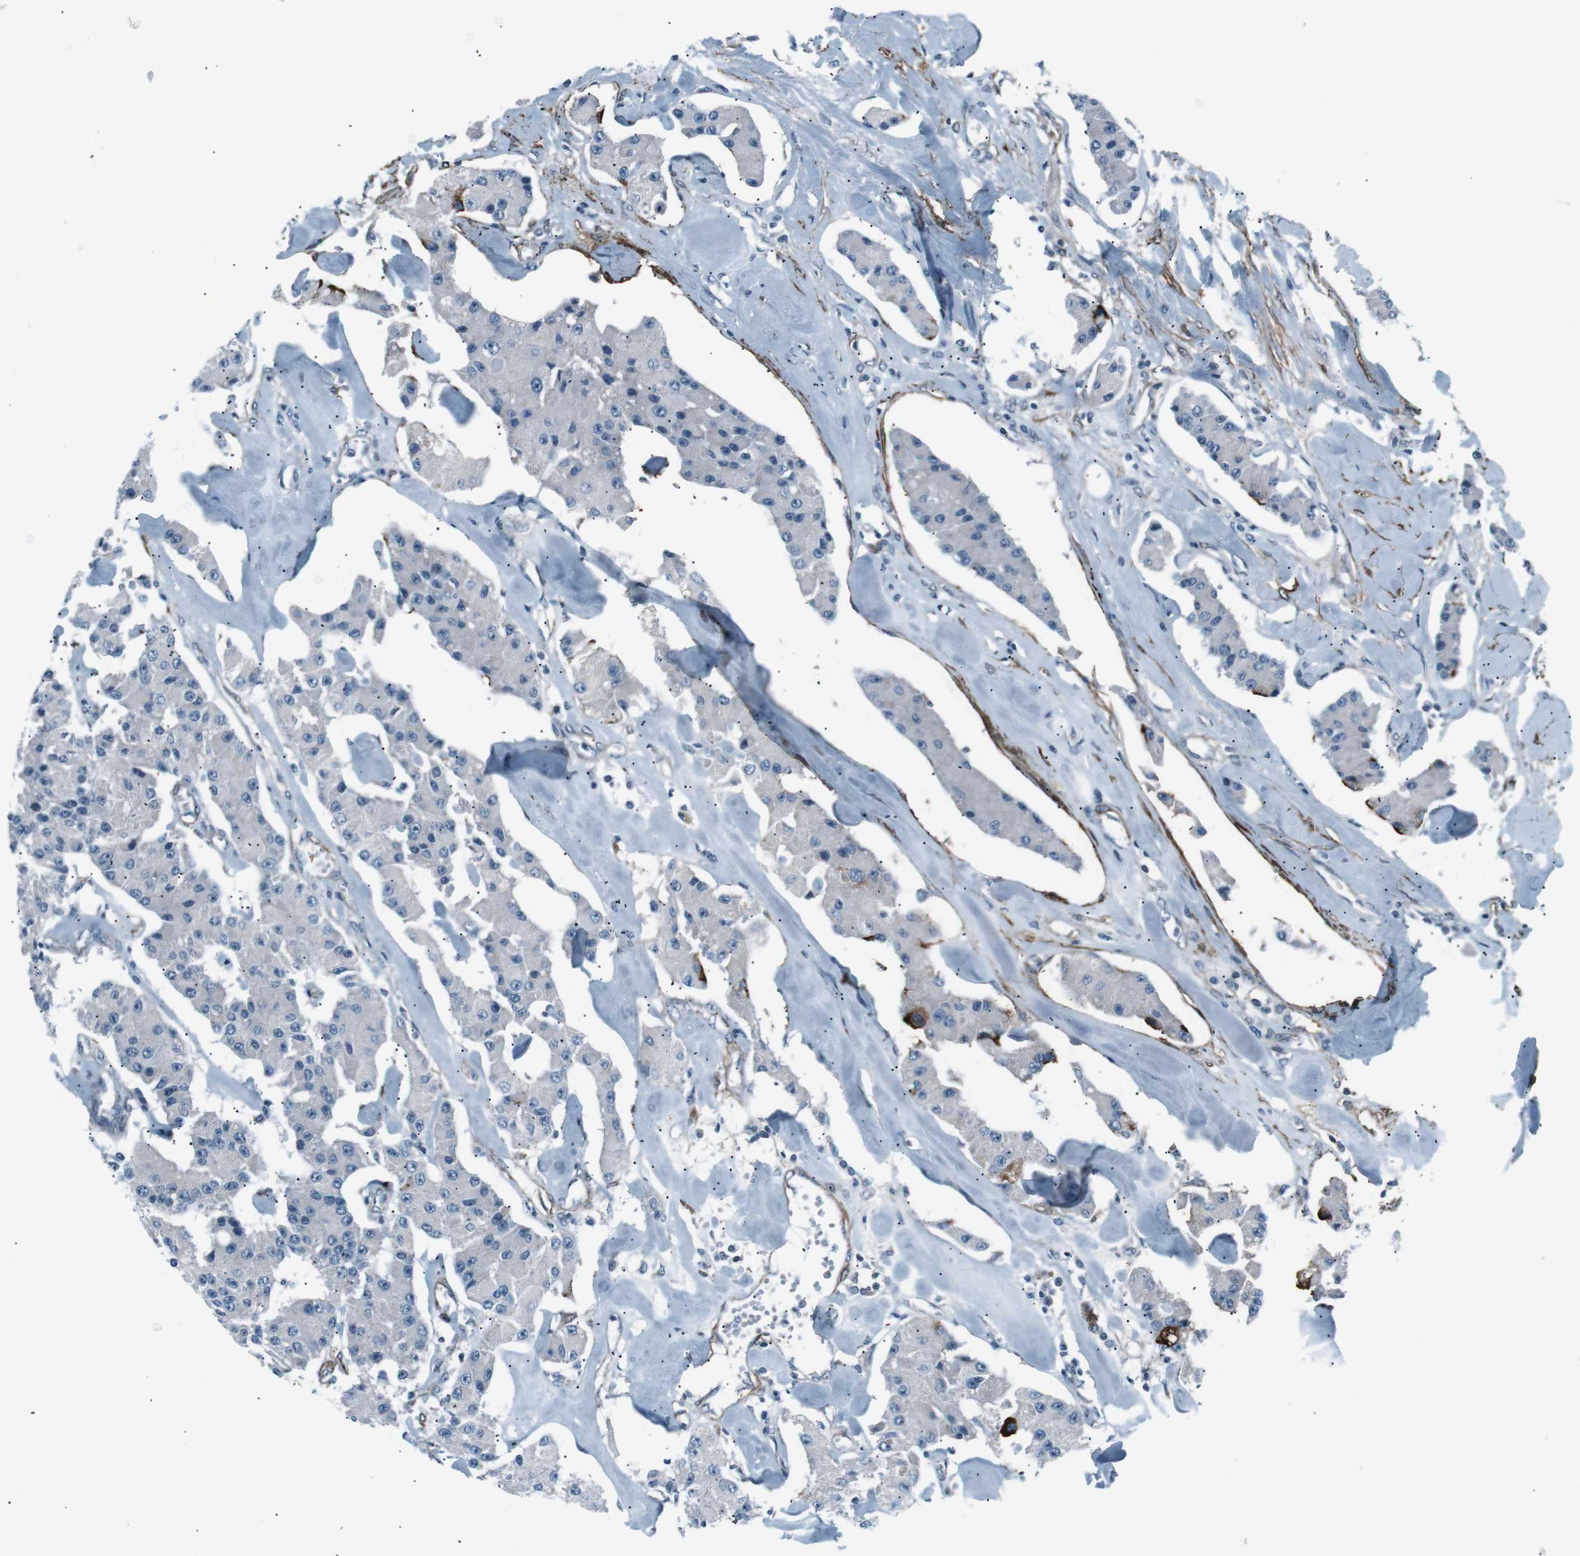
{"staining": {"intensity": "strong", "quantity": "<25%", "location": "cytoplasmic/membranous"}, "tissue": "carcinoid", "cell_type": "Tumor cells", "image_type": "cancer", "snomed": [{"axis": "morphology", "description": "Carcinoid, malignant, NOS"}, {"axis": "topography", "description": "Pancreas"}], "caption": "There is medium levels of strong cytoplasmic/membranous staining in tumor cells of carcinoid, as demonstrated by immunohistochemical staining (brown color).", "gene": "PDLIM5", "patient": {"sex": "male", "age": 41}}